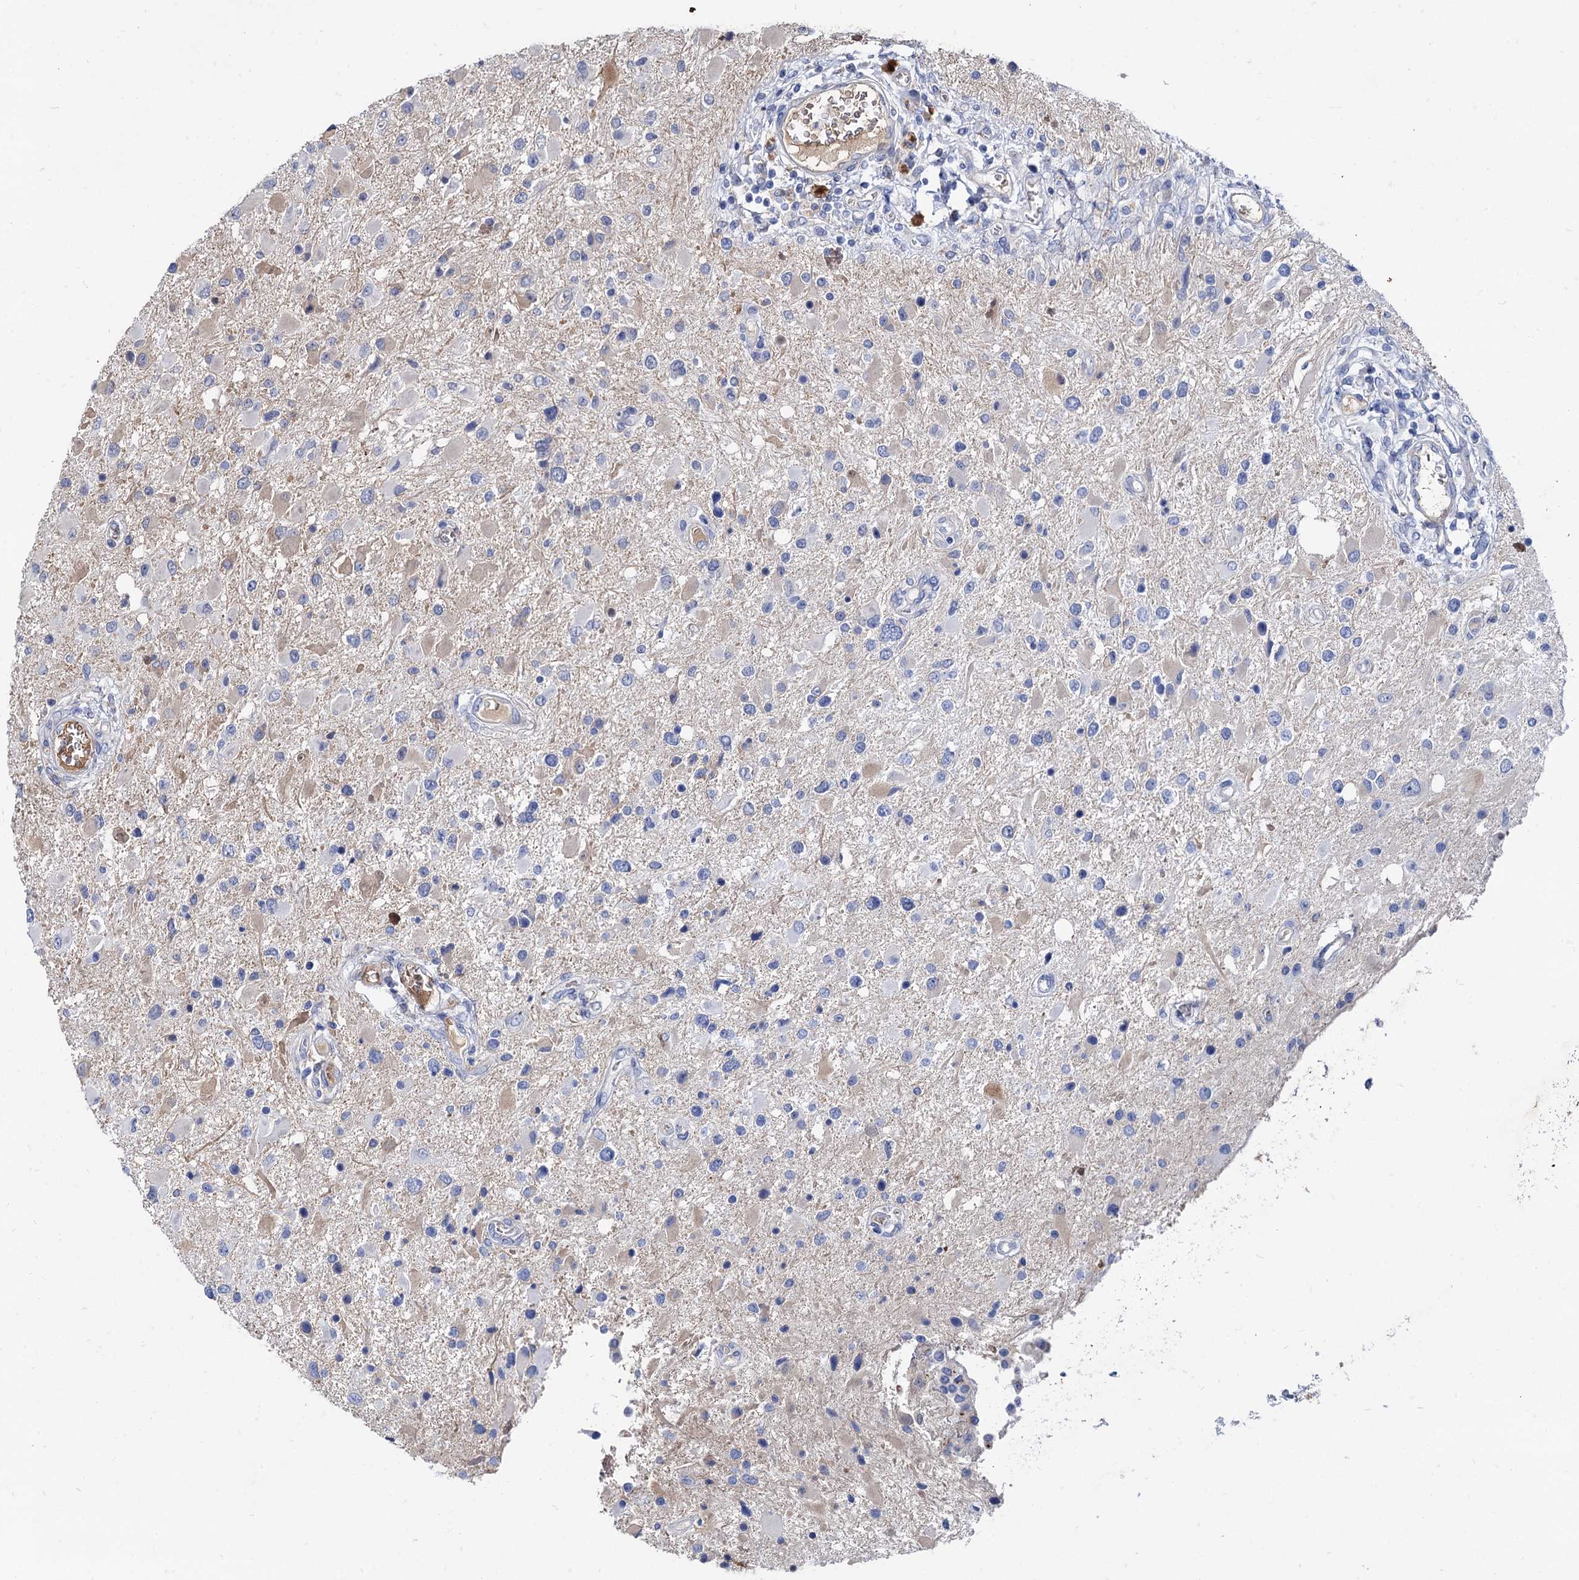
{"staining": {"intensity": "weak", "quantity": "<25%", "location": "cytoplasmic/membranous"}, "tissue": "glioma", "cell_type": "Tumor cells", "image_type": "cancer", "snomed": [{"axis": "morphology", "description": "Glioma, malignant, High grade"}, {"axis": "topography", "description": "Brain"}], "caption": "This is an IHC photomicrograph of human glioma. There is no staining in tumor cells.", "gene": "TMEM72", "patient": {"sex": "male", "age": 53}}